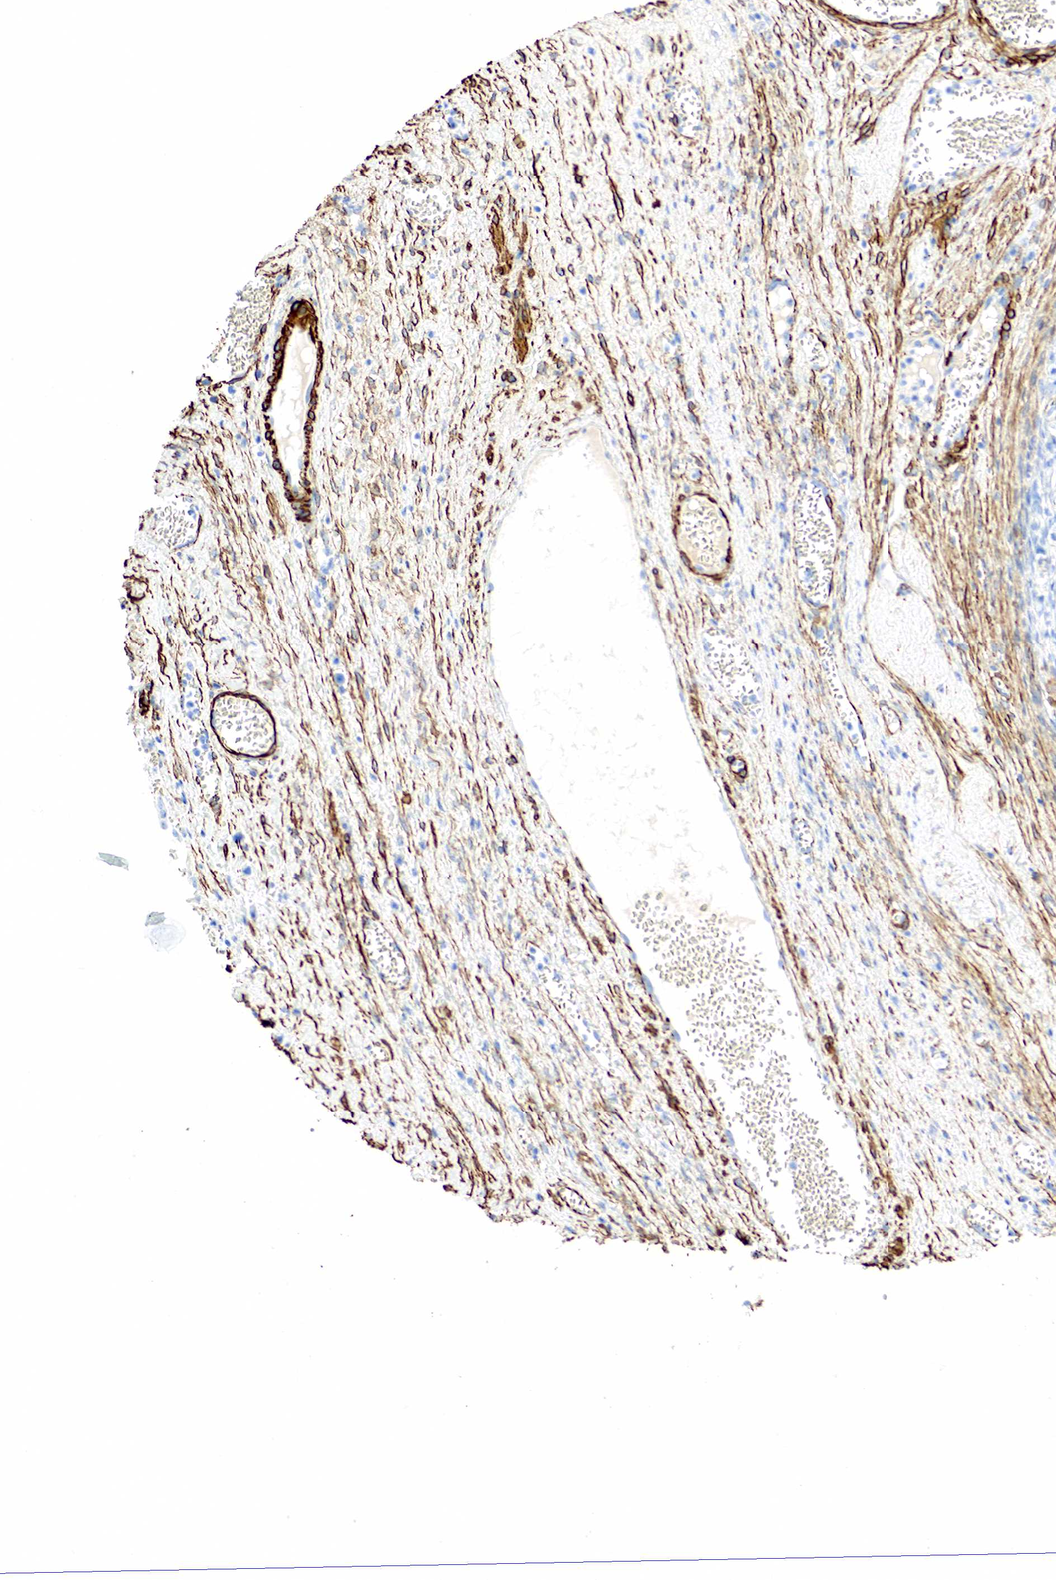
{"staining": {"intensity": "negative", "quantity": "none", "location": "none"}, "tissue": "ovarian cancer", "cell_type": "Tumor cells", "image_type": "cancer", "snomed": [{"axis": "morphology", "description": "Carcinoma, endometroid"}, {"axis": "topography", "description": "Ovary"}], "caption": "Immunohistochemical staining of human ovarian cancer (endometroid carcinoma) reveals no significant expression in tumor cells.", "gene": "ACTA1", "patient": {"sex": "female", "age": 85}}